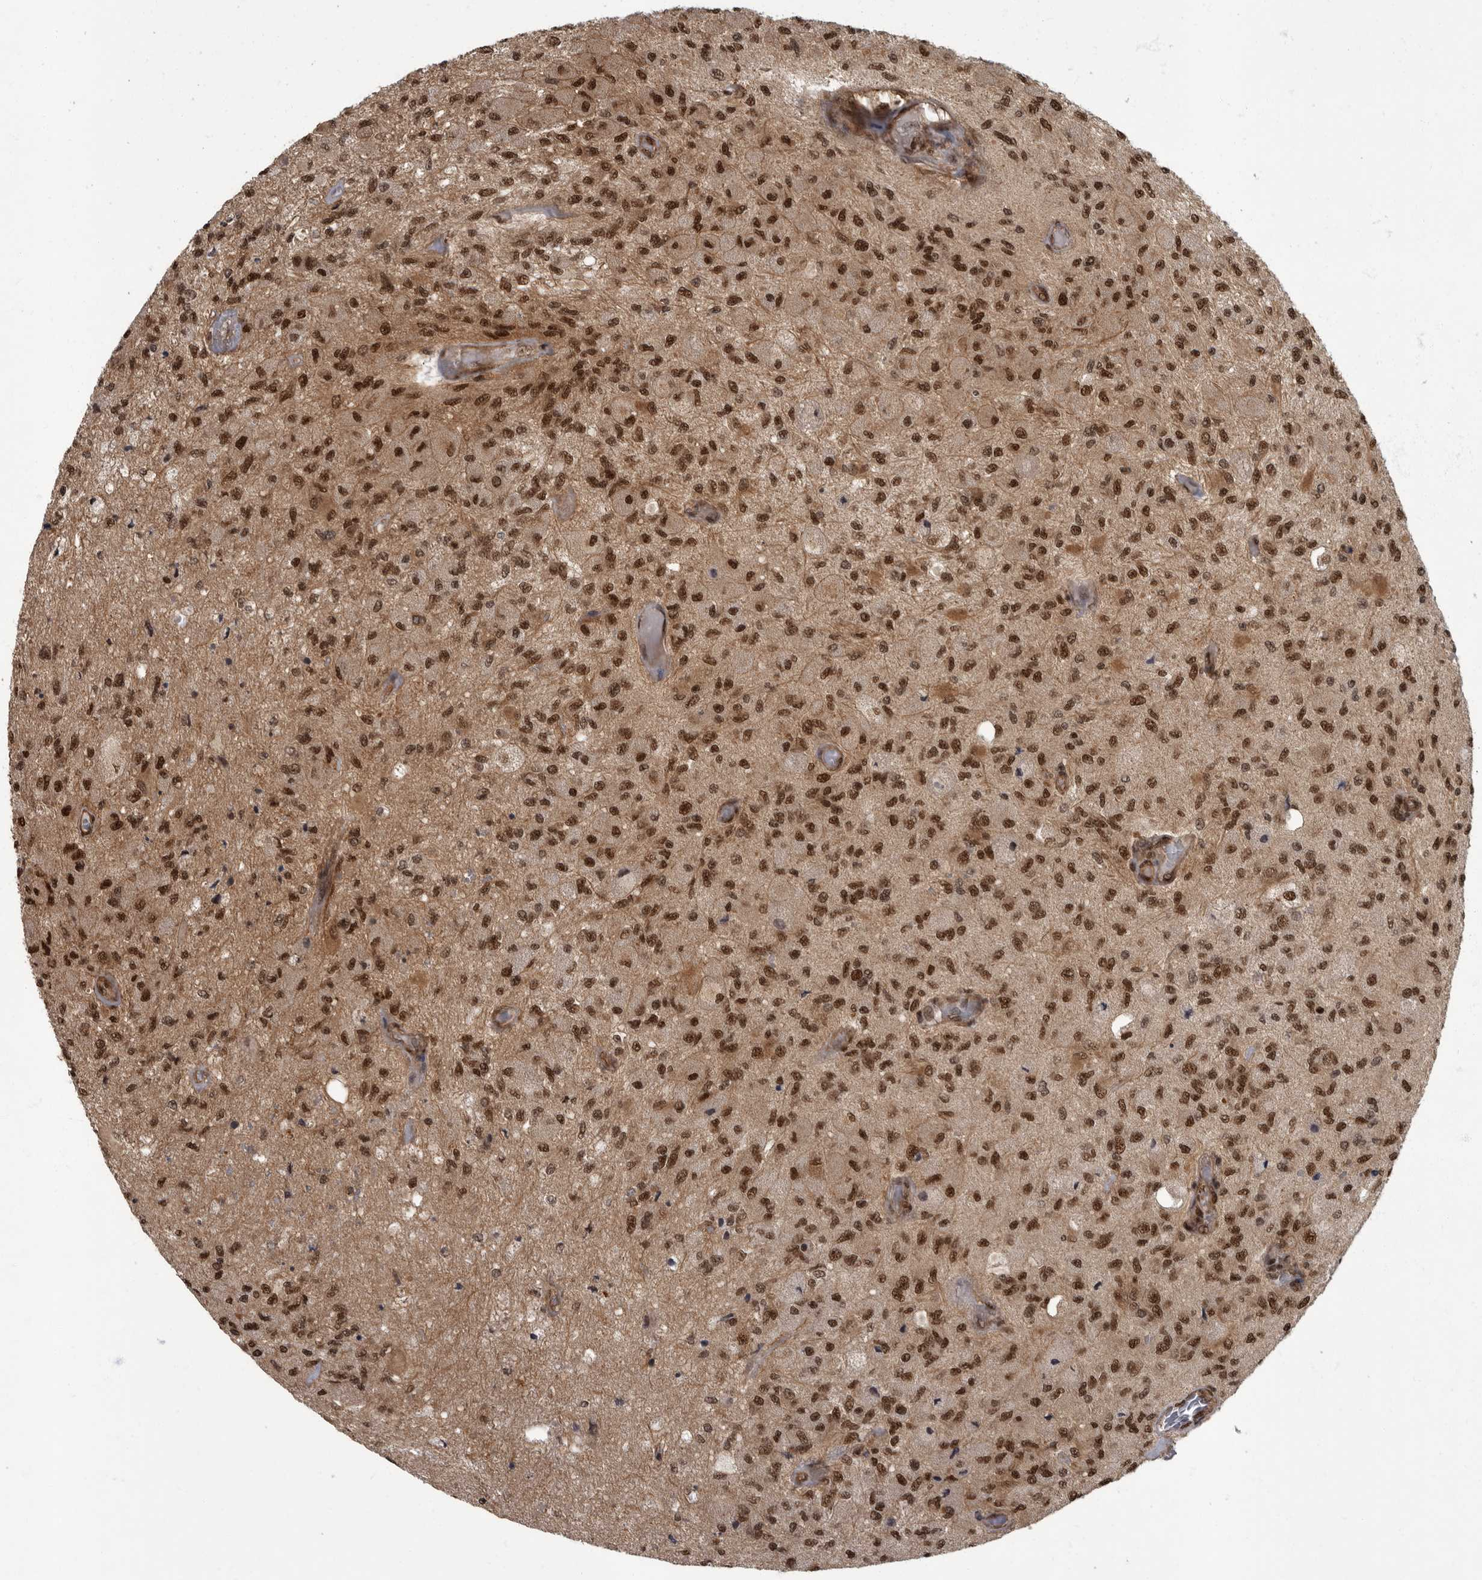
{"staining": {"intensity": "strong", "quantity": ">75%", "location": "nuclear"}, "tissue": "glioma", "cell_type": "Tumor cells", "image_type": "cancer", "snomed": [{"axis": "morphology", "description": "Normal tissue, NOS"}, {"axis": "morphology", "description": "Glioma, malignant, High grade"}, {"axis": "topography", "description": "Cerebral cortex"}], "caption": "Immunohistochemical staining of glioma displays high levels of strong nuclear protein staining in about >75% of tumor cells. (Stains: DAB (3,3'-diaminobenzidine) in brown, nuclei in blue, Microscopy: brightfield microscopy at high magnification).", "gene": "VPS50", "patient": {"sex": "male", "age": 77}}